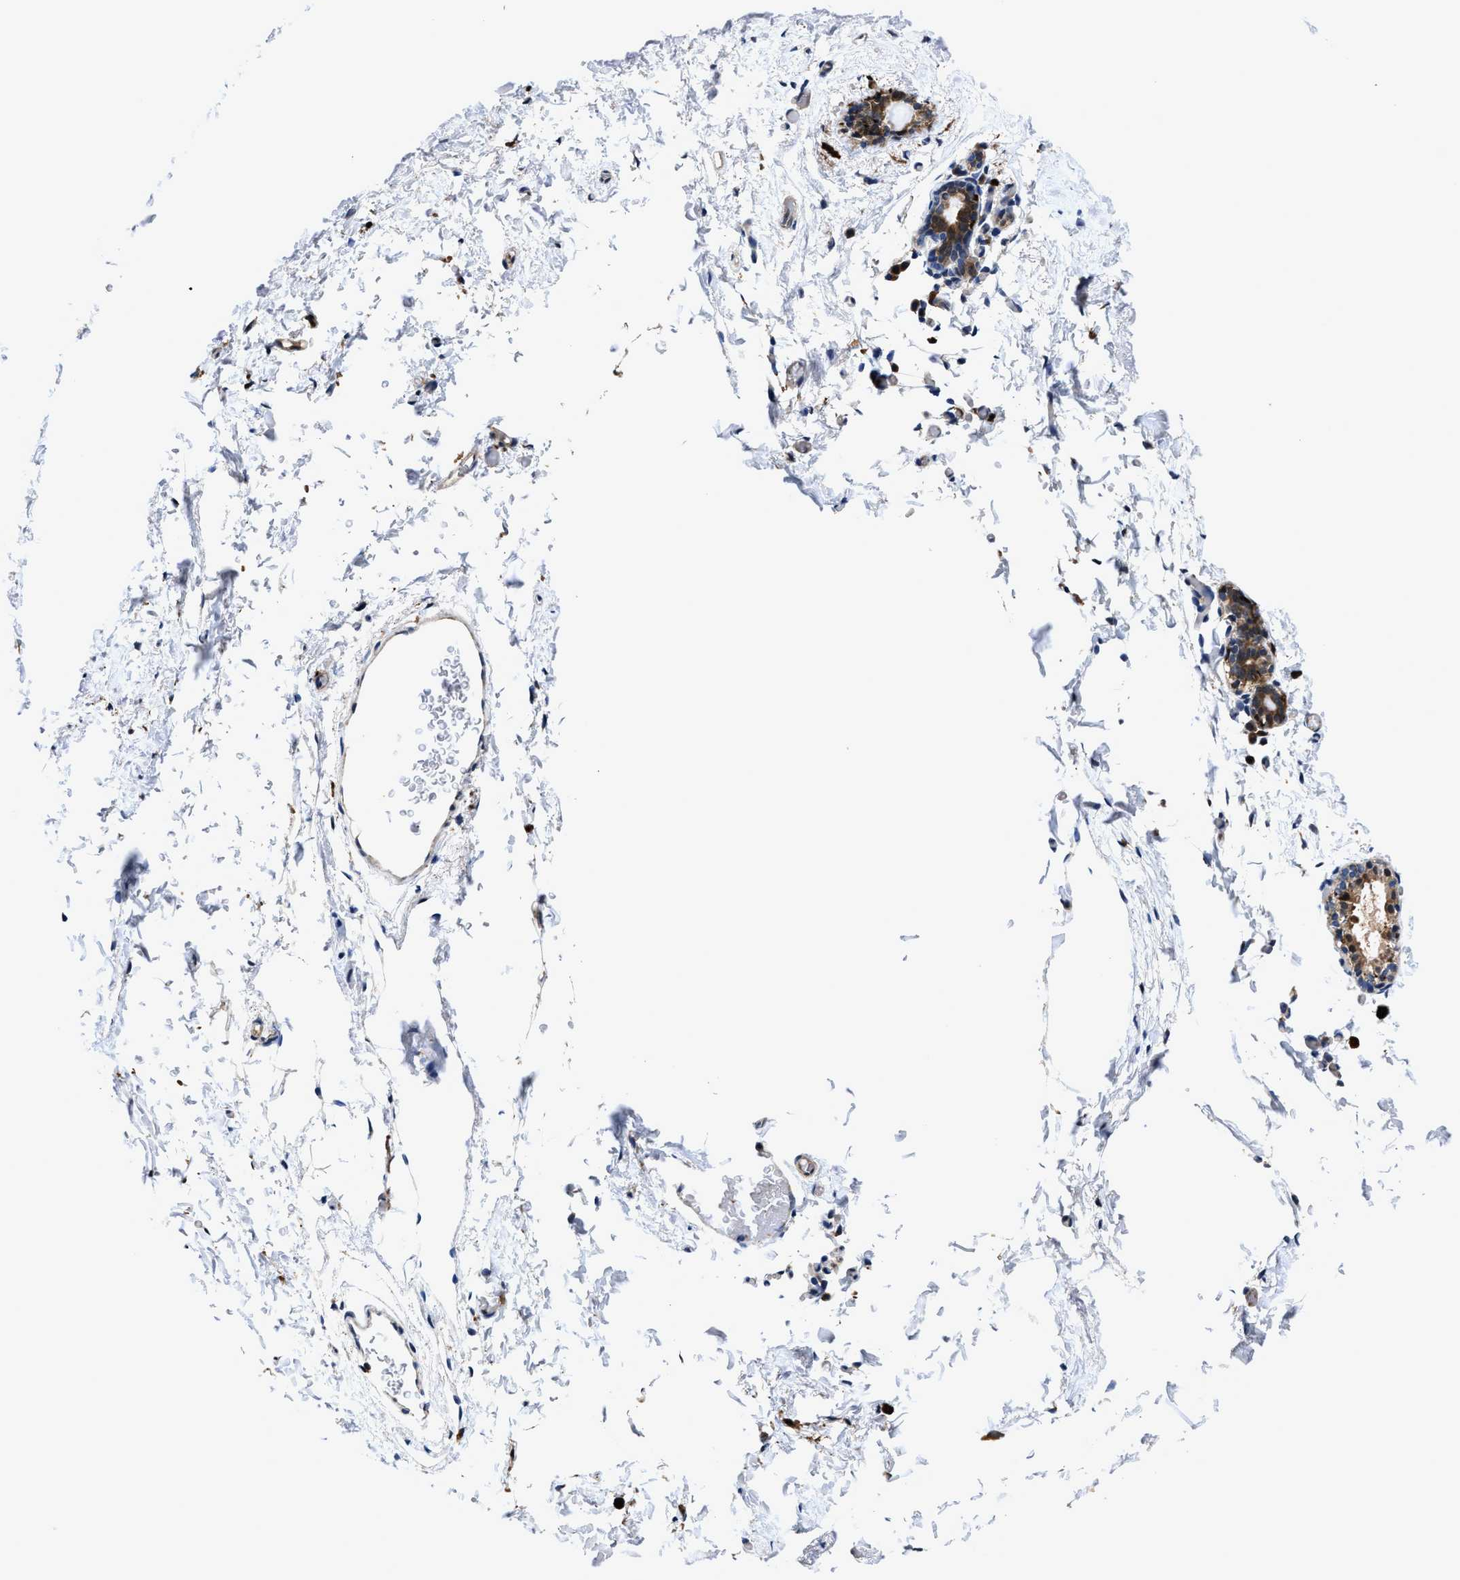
{"staining": {"intensity": "negative", "quantity": "none", "location": "none"}, "tissue": "breast", "cell_type": "Adipocytes", "image_type": "normal", "snomed": [{"axis": "morphology", "description": "Normal tissue, NOS"}, {"axis": "topography", "description": "Breast"}], "caption": "A high-resolution micrograph shows immunohistochemistry (IHC) staining of benign breast, which exhibits no significant positivity in adipocytes. Nuclei are stained in blue.", "gene": "RGS10", "patient": {"sex": "female", "age": 62}}